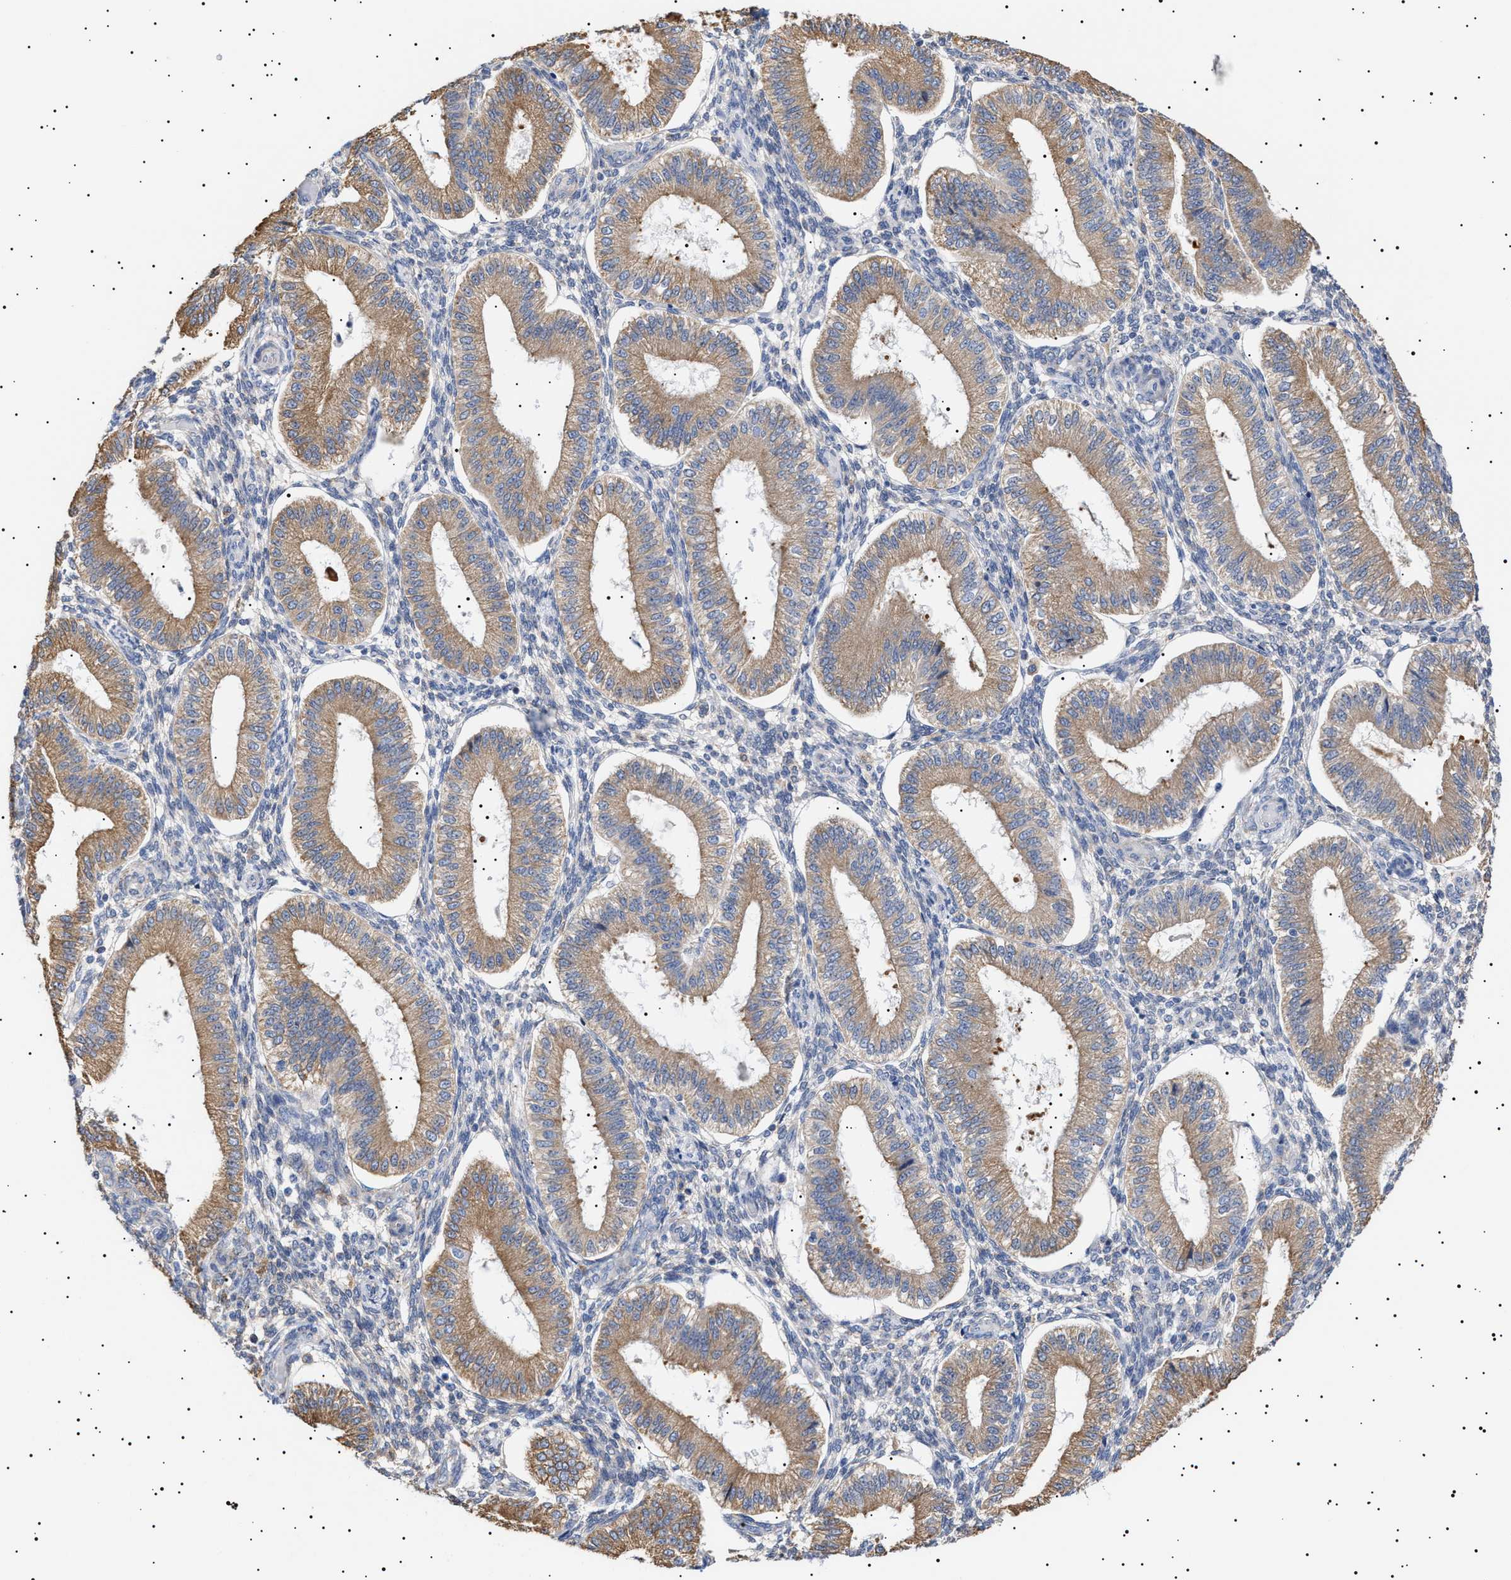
{"staining": {"intensity": "negative", "quantity": "none", "location": "none"}, "tissue": "endometrium", "cell_type": "Cells in endometrial stroma", "image_type": "normal", "snomed": [{"axis": "morphology", "description": "Normal tissue, NOS"}, {"axis": "topography", "description": "Endometrium"}], "caption": "A high-resolution photomicrograph shows IHC staining of normal endometrium, which displays no significant expression in cells in endometrial stroma. The staining was performed using DAB (3,3'-diaminobenzidine) to visualize the protein expression in brown, while the nuclei were stained in blue with hematoxylin (Magnification: 20x).", "gene": "ERCC6L2", "patient": {"sex": "female", "age": 39}}